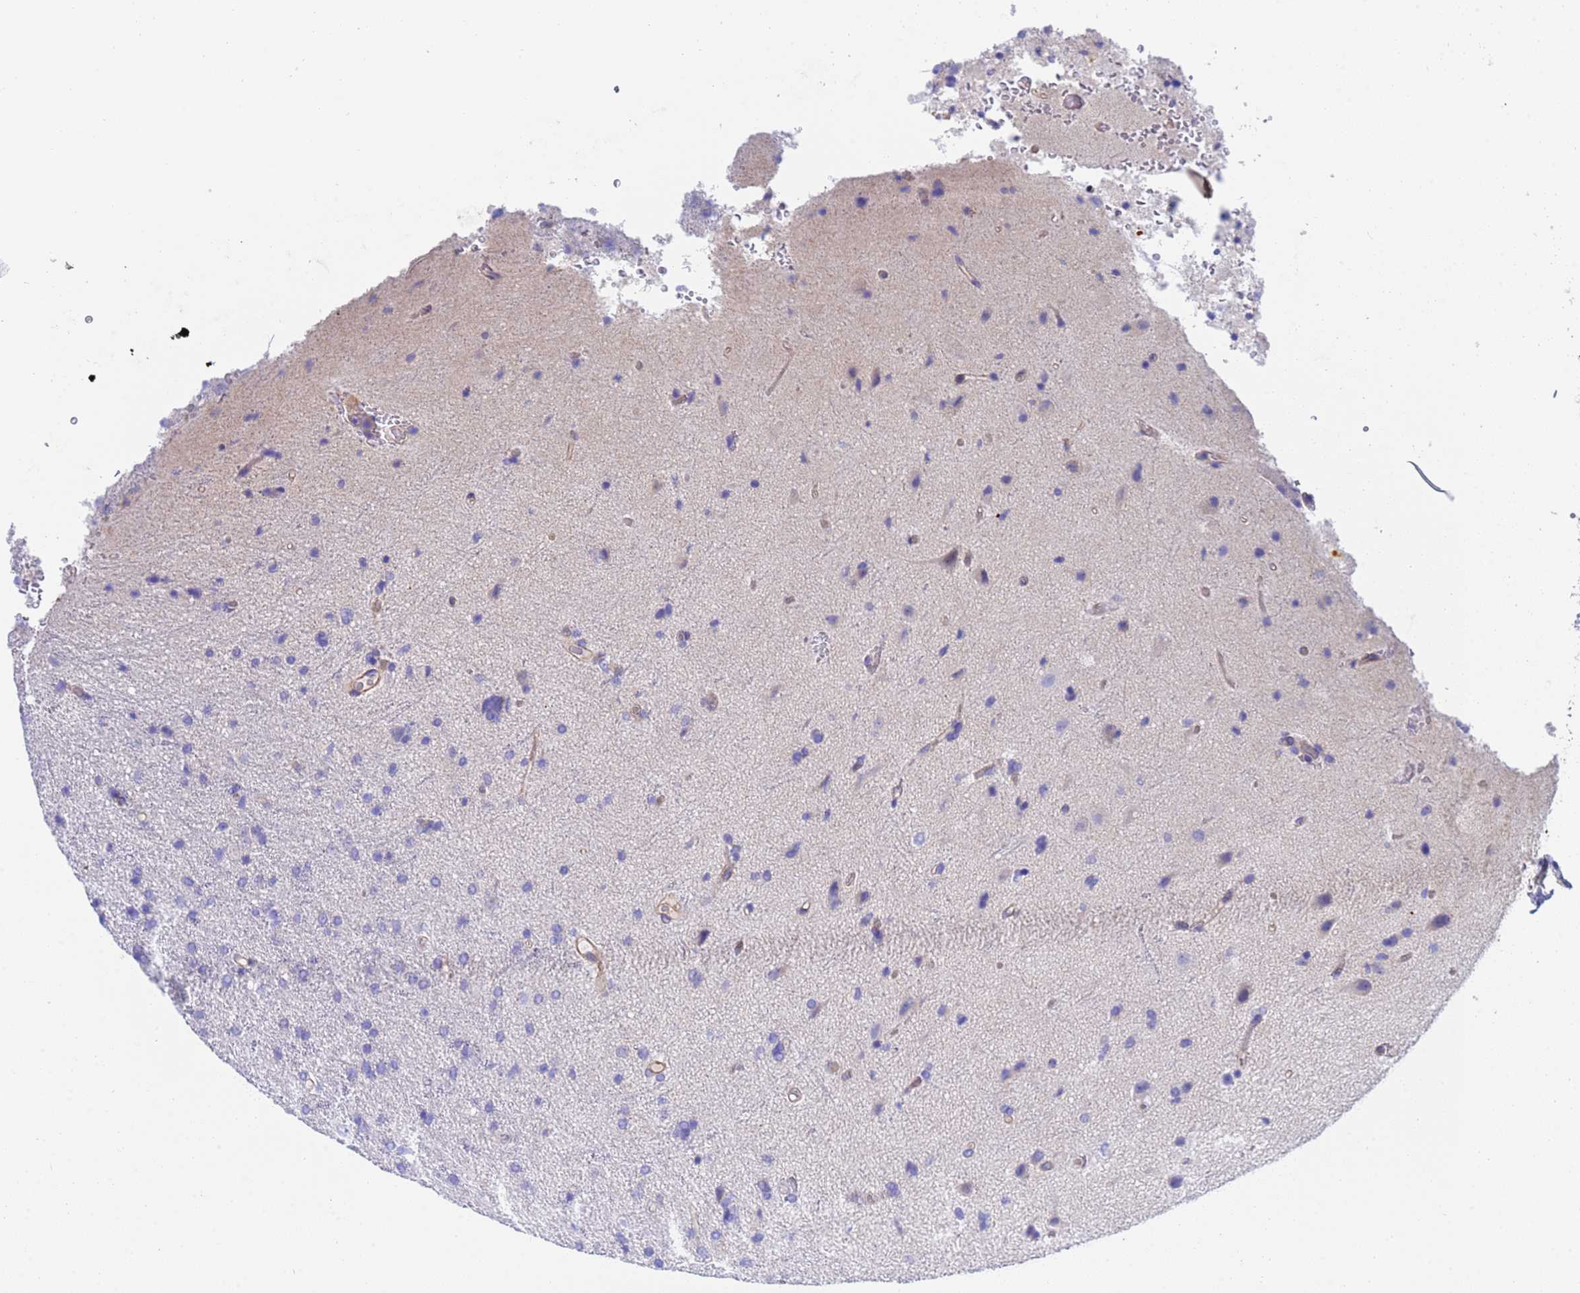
{"staining": {"intensity": "negative", "quantity": "none", "location": "none"}, "tissue": "glioma", "cell_type": "Tumor cells", "image_type": "cancer", "snomed": [{"axis": "morphology", "description": "Glioma, malignant, High grade"}, {"axis": "topography", "description": "Brain"}], "caption": "Tumor cells are negative for protein expression in human glioma. (DAB (3,3'-diaminobenzidine) immunohistochemistry (IHC) with hematoxylin counter stain).", "gene": "CST4", "patient": {"sex": "female", "age": 74}}